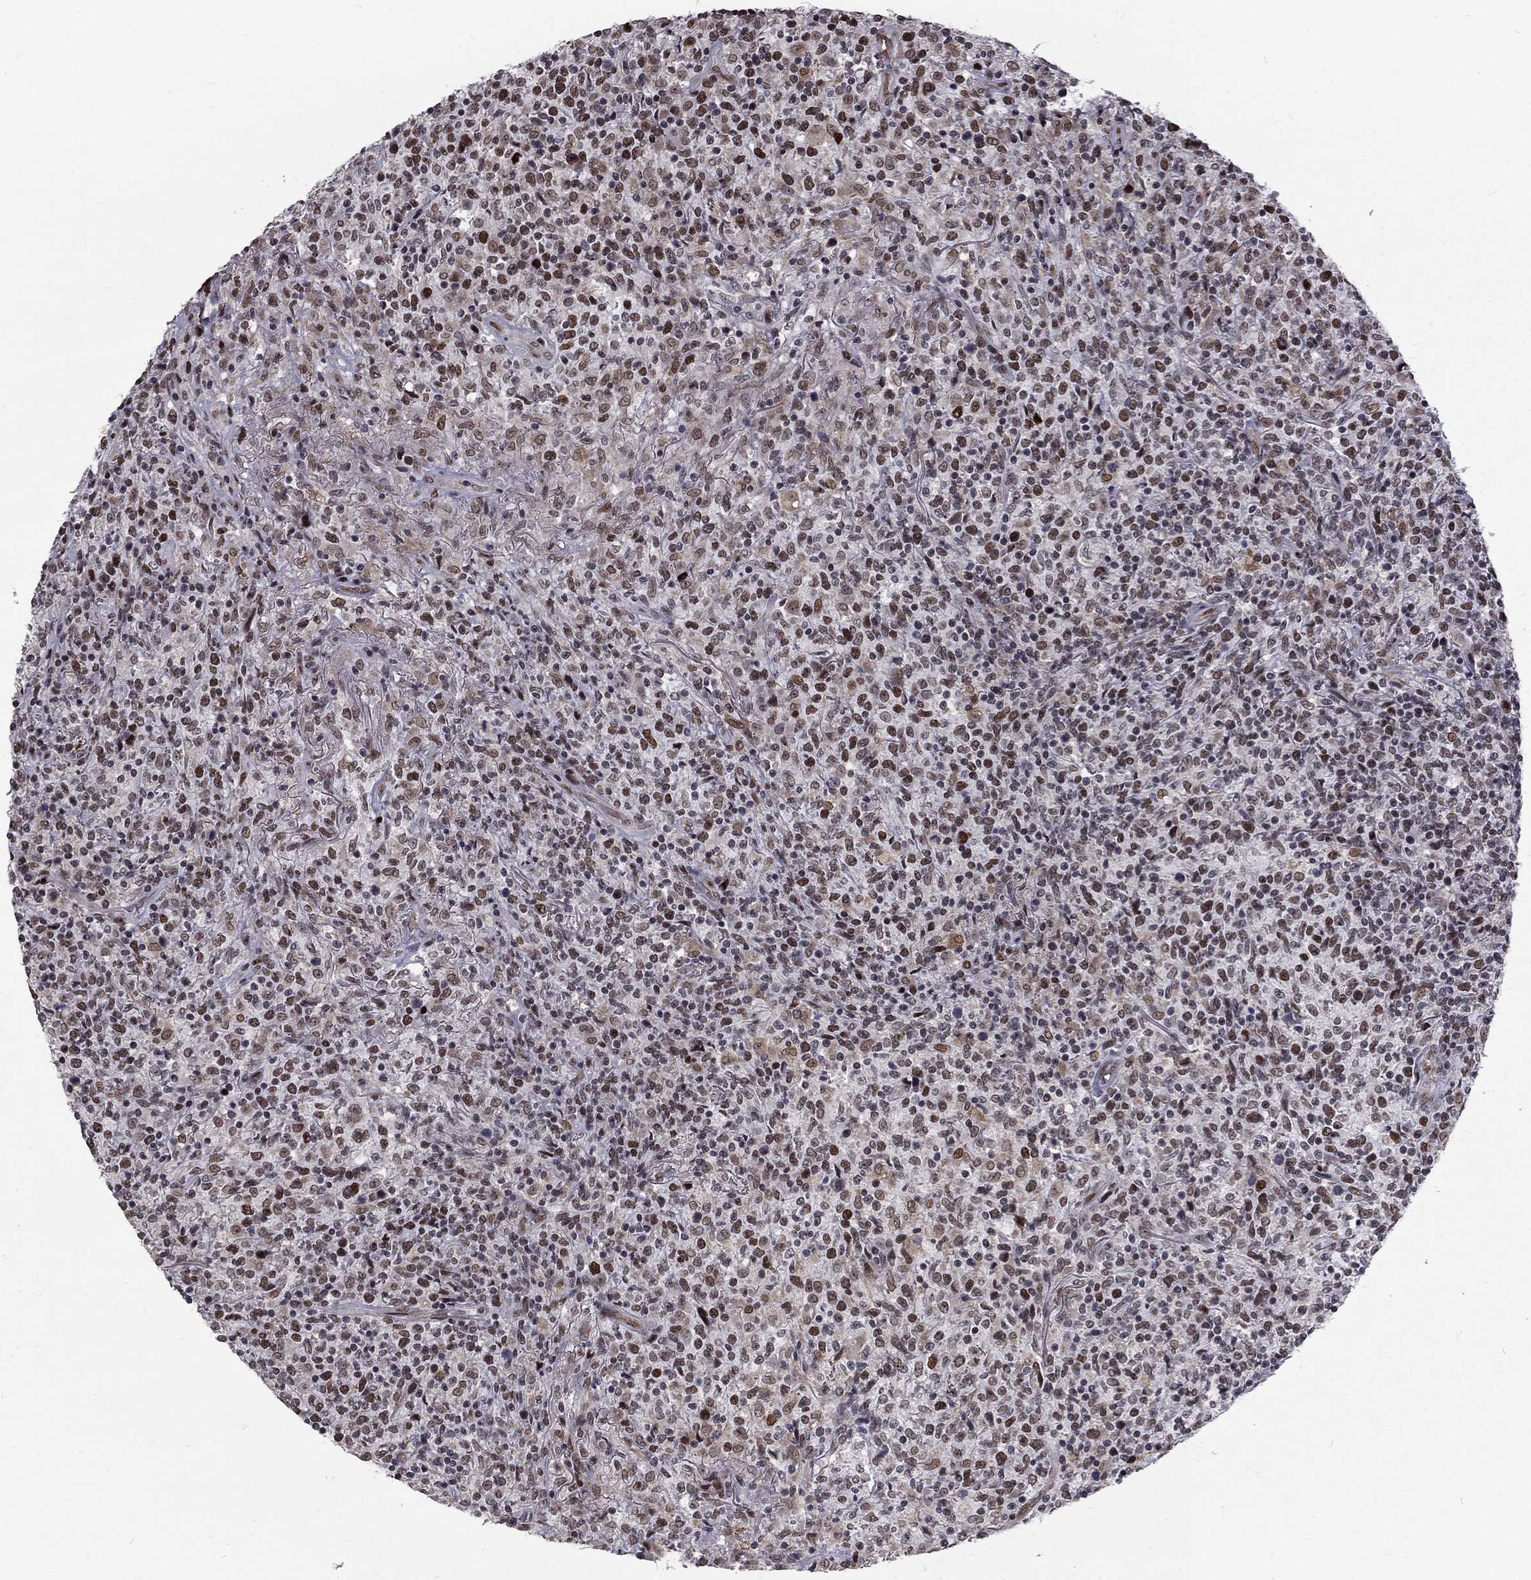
{"staining": {"intensity": "strong", "quantity": "<25%", "location": "nuclear"}, "tissue": "lymphoma", "cell_type": "Tumor cells", "image_type": "cancer", "snomed": [{"axis": "morphology", "description": "Malignant lymphoma, non-Hodgkin's type, High grade"}, {"axis": "topography", "description": "Lung"}], "caption": "High-grade malignant lymphoma, non-Hodgkin's type was stained to show a protein in brown. There is medium levels of strong nuclear positivity in about <25% of tumor cells.", "gene": "TCEAL1", "patient": {"sex": "male", "age": 79}}